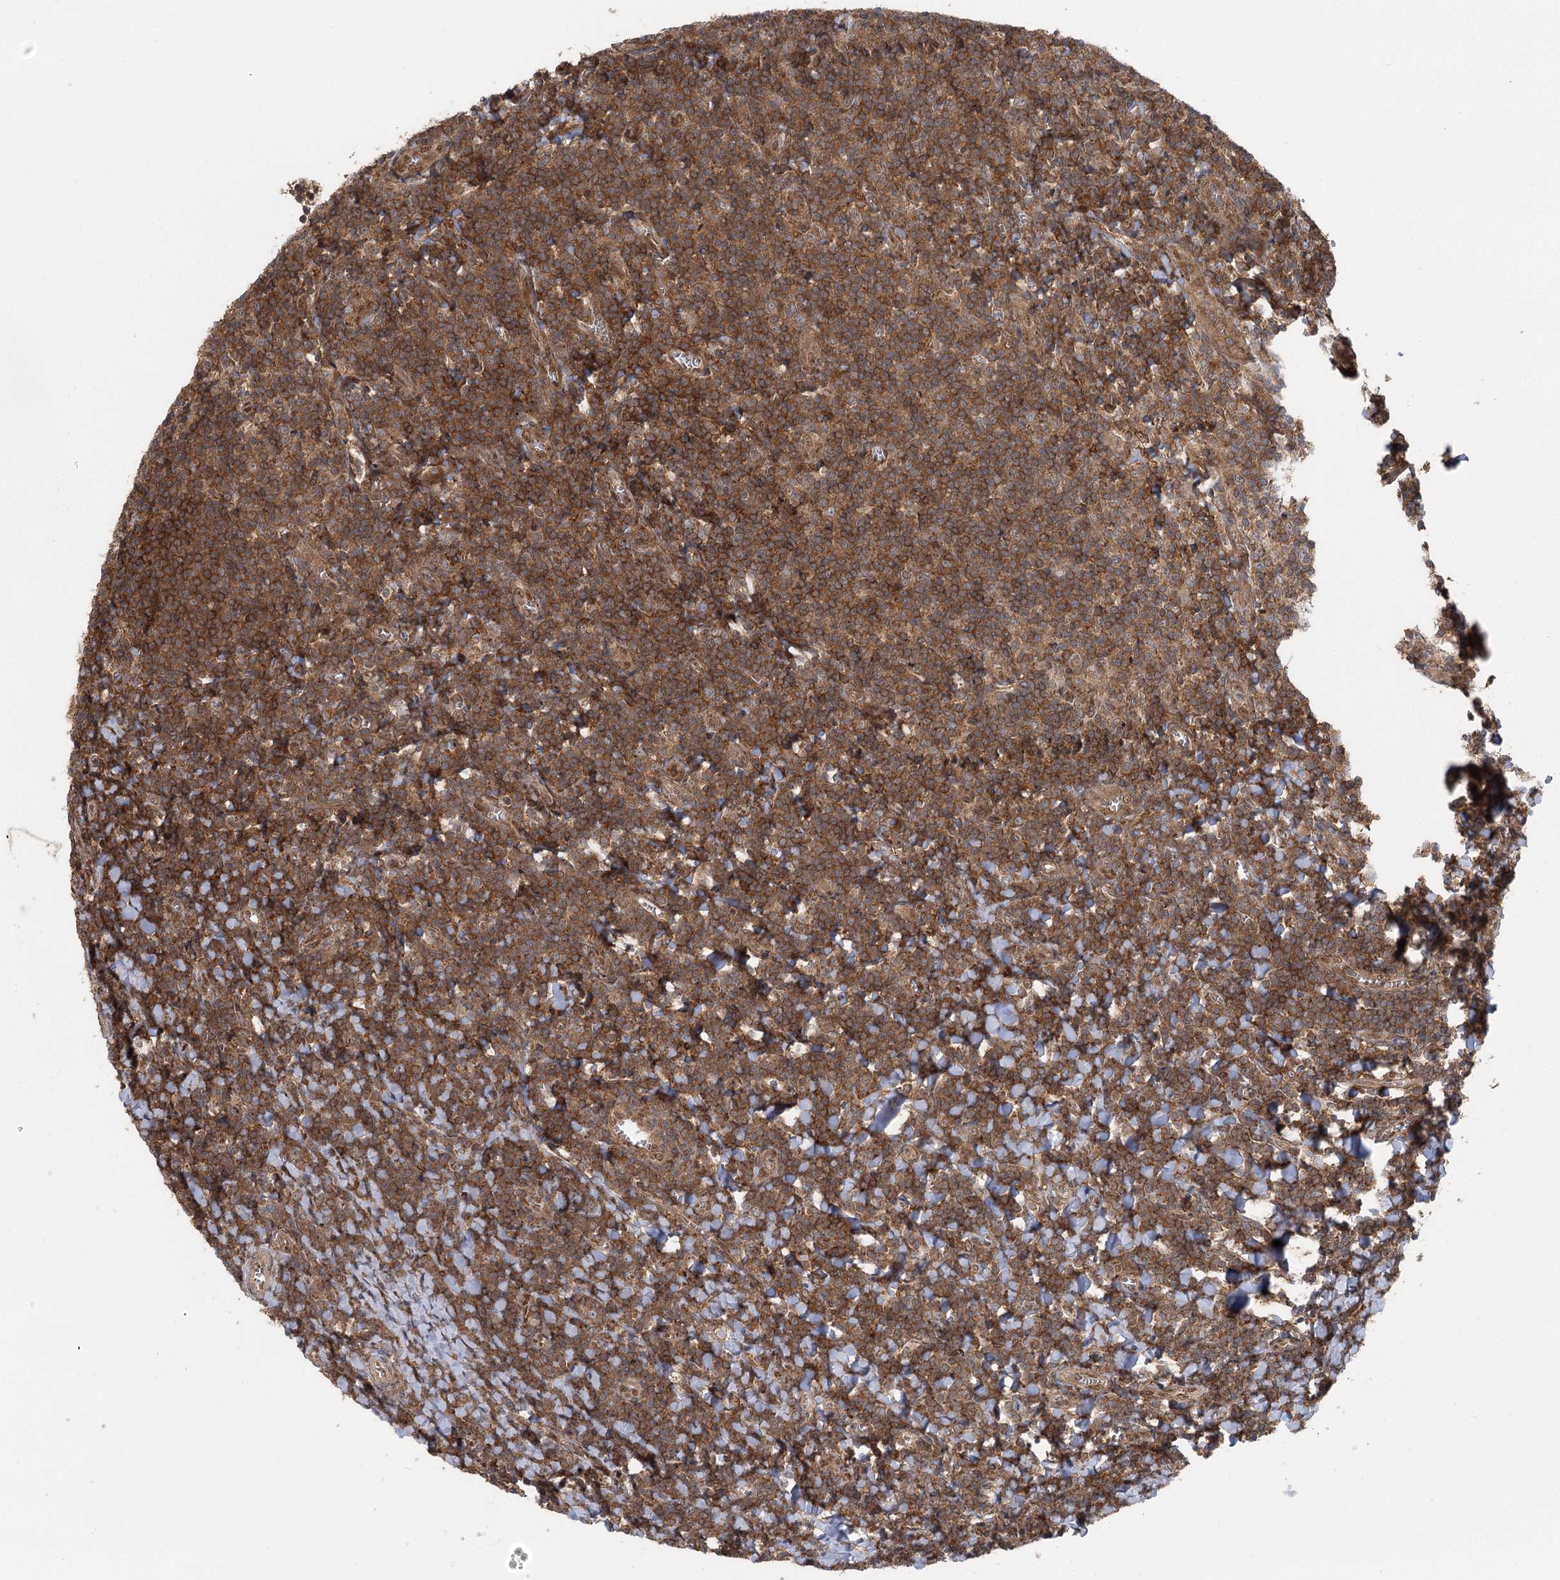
{"staining": {"intensity": "moderate", "quantity": ">75%", "location": "cytoplasmic/membranous"}, "tissue": "tonsil", "cell_type": "Germinal center cells", "image_type": "normal", "snomed": [{"axis": "morphology", "description": "Normal tissue, NOS"}, {"axis": "topography", "description": "Tonsil"}], "caption": "Germinal center cells display moderate cytoplasmic/membranous expression in approximately >75% of cells in unremarkable tonsil. The staining was performed using DAB (3,3'-diaminobenzidine) to visualize the protein expression in brown, while the nuclei were stained in blue with hematoxylin (Magnification: 20x).", "gene": "C12orf4", "patient": {"sex": "male", "age": 27}}